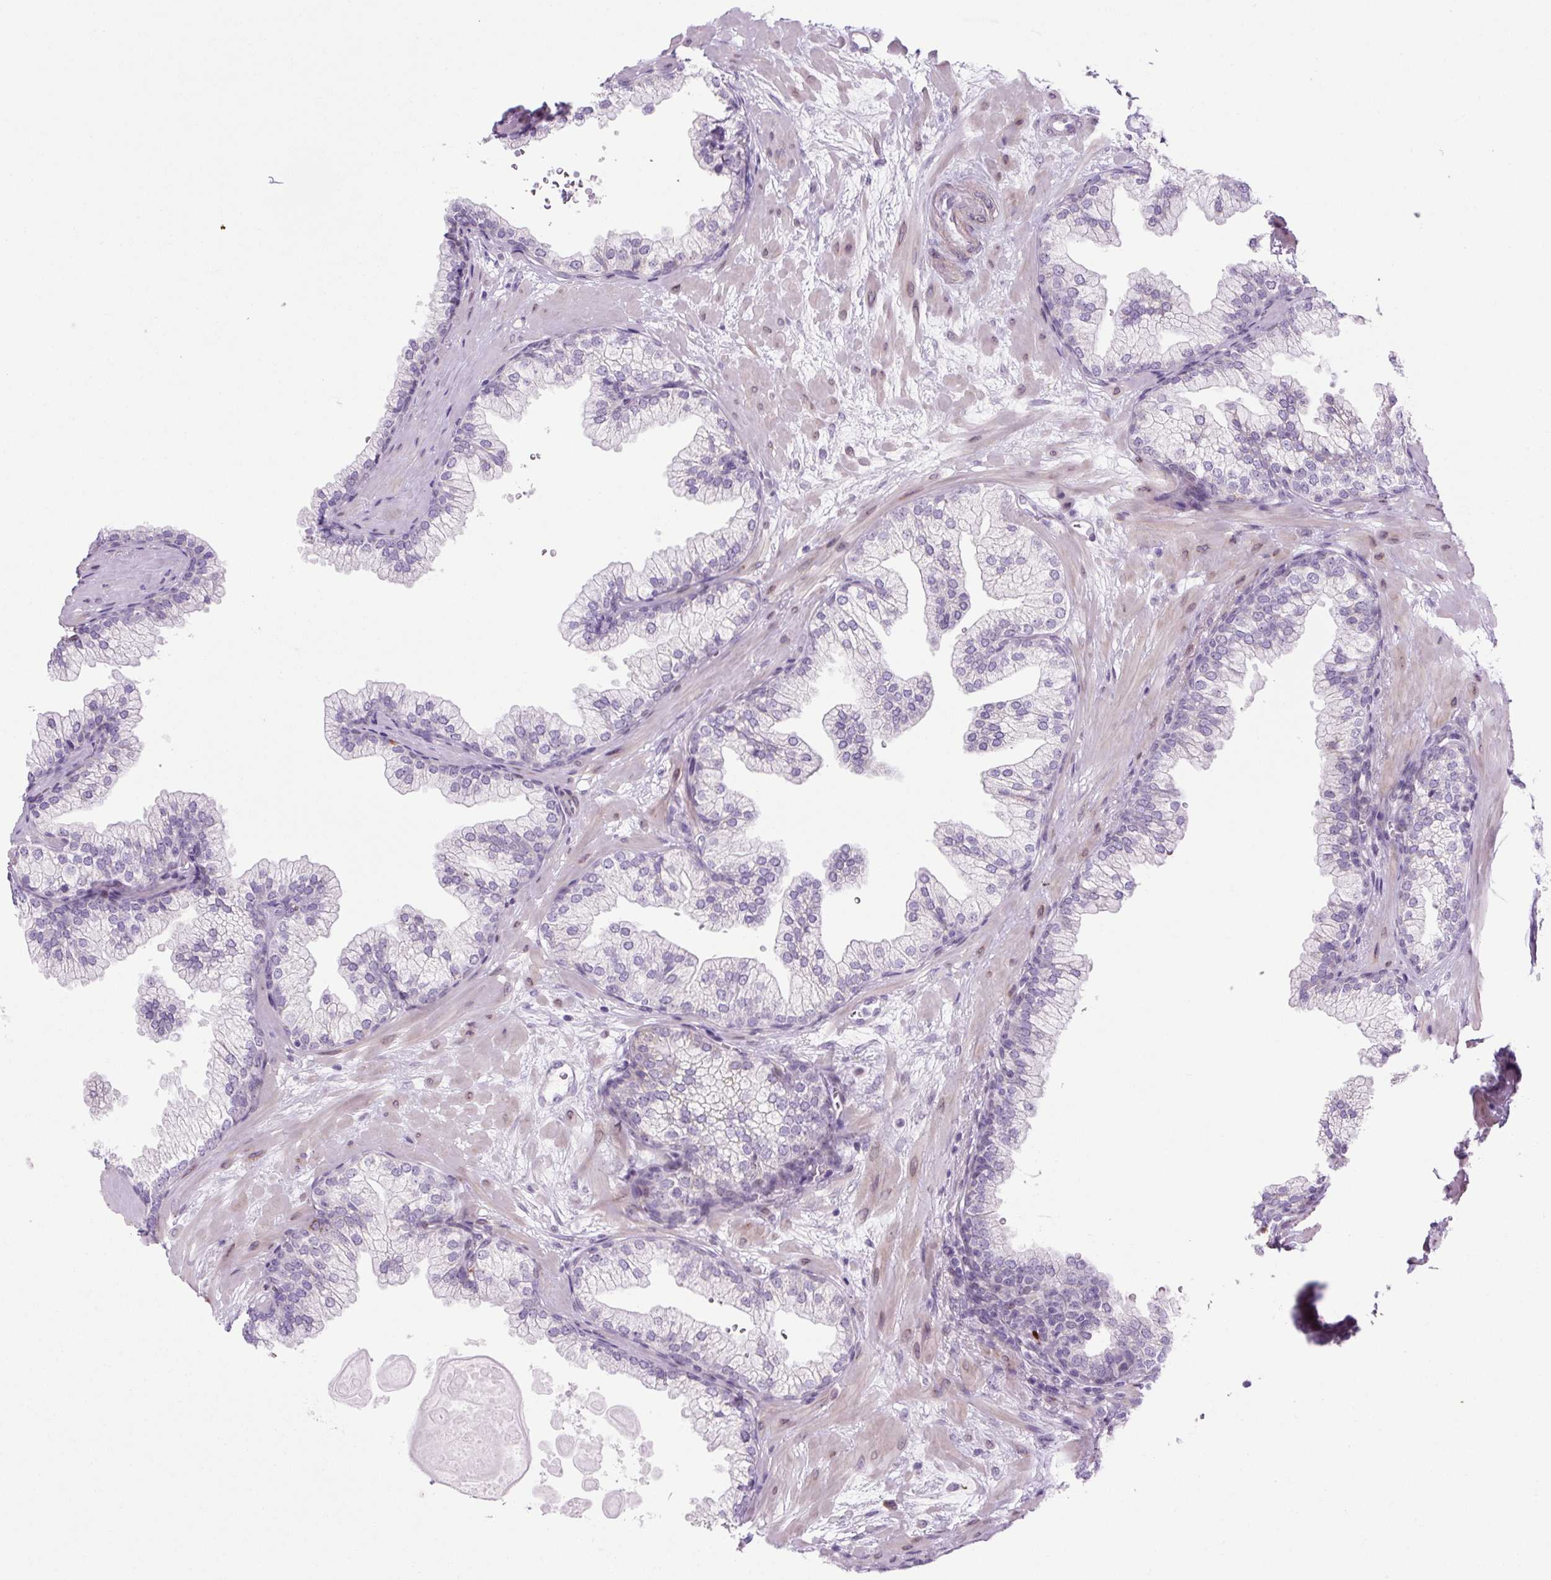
{"staining": {"intensity": "negative", "quantity": "none", "location": "none"}, "tissue": "prostate", "cell_type": "Glandular cells", "image_type": "normal", "snomed": [{"axis": "morphology", "description": "Normal tissue, NOS"}, {"axis": "topography", "description": "Prostate"}, {"axis": "topography", "description": "Peripheral nerve tissue"}], "caption": "High power microscopy photomicrograph of an immunohistochemistry (IHC) histopathology image of unremarkable prostate, revealing no significant expression in glandular cells.", "gene": "RRS1", "patient": {"sex": "male", "age": 61}}